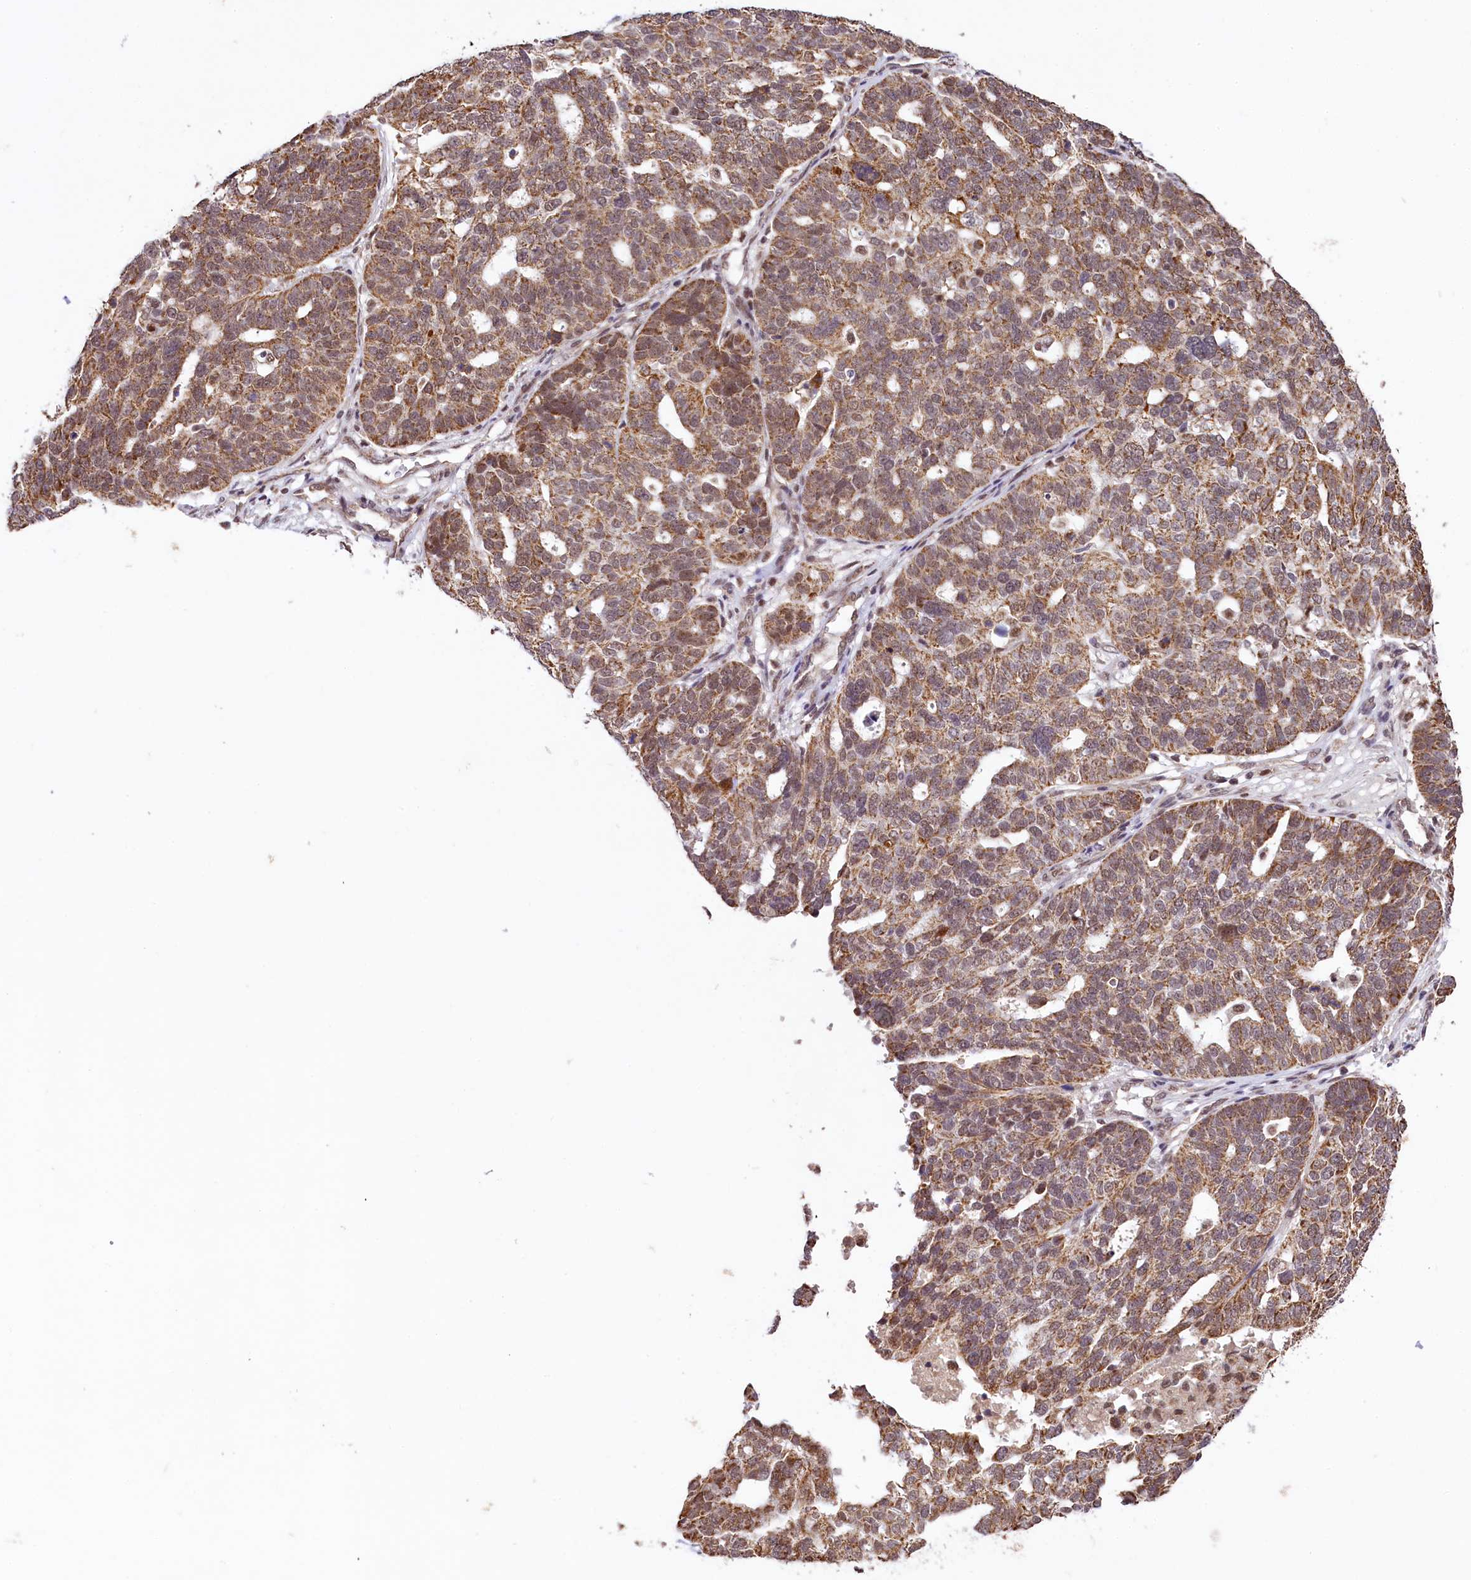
{"staining": {"intensity": "moderate", "quantity": ">75%", "location": "cytoplasmic/membranous"}, "tissue": "ovarian cancer", "cell_type": "Tumor cells", "image_type": "cancer", "snomed": [{"axis": "morphology", "description": "Cystadenocarcinoma, serous, NOS"}, {"axis": "topography", "description": "Ovary"}], "caption": "Immunohistochemistry (IHC) of human ovarian cancer exhibits medium levels of moderate cytoplasmic/membranous expression in approximately >75% of tumor cells.", "gene": "PAF1", "patient": {"sex": "female", "age": 59}}